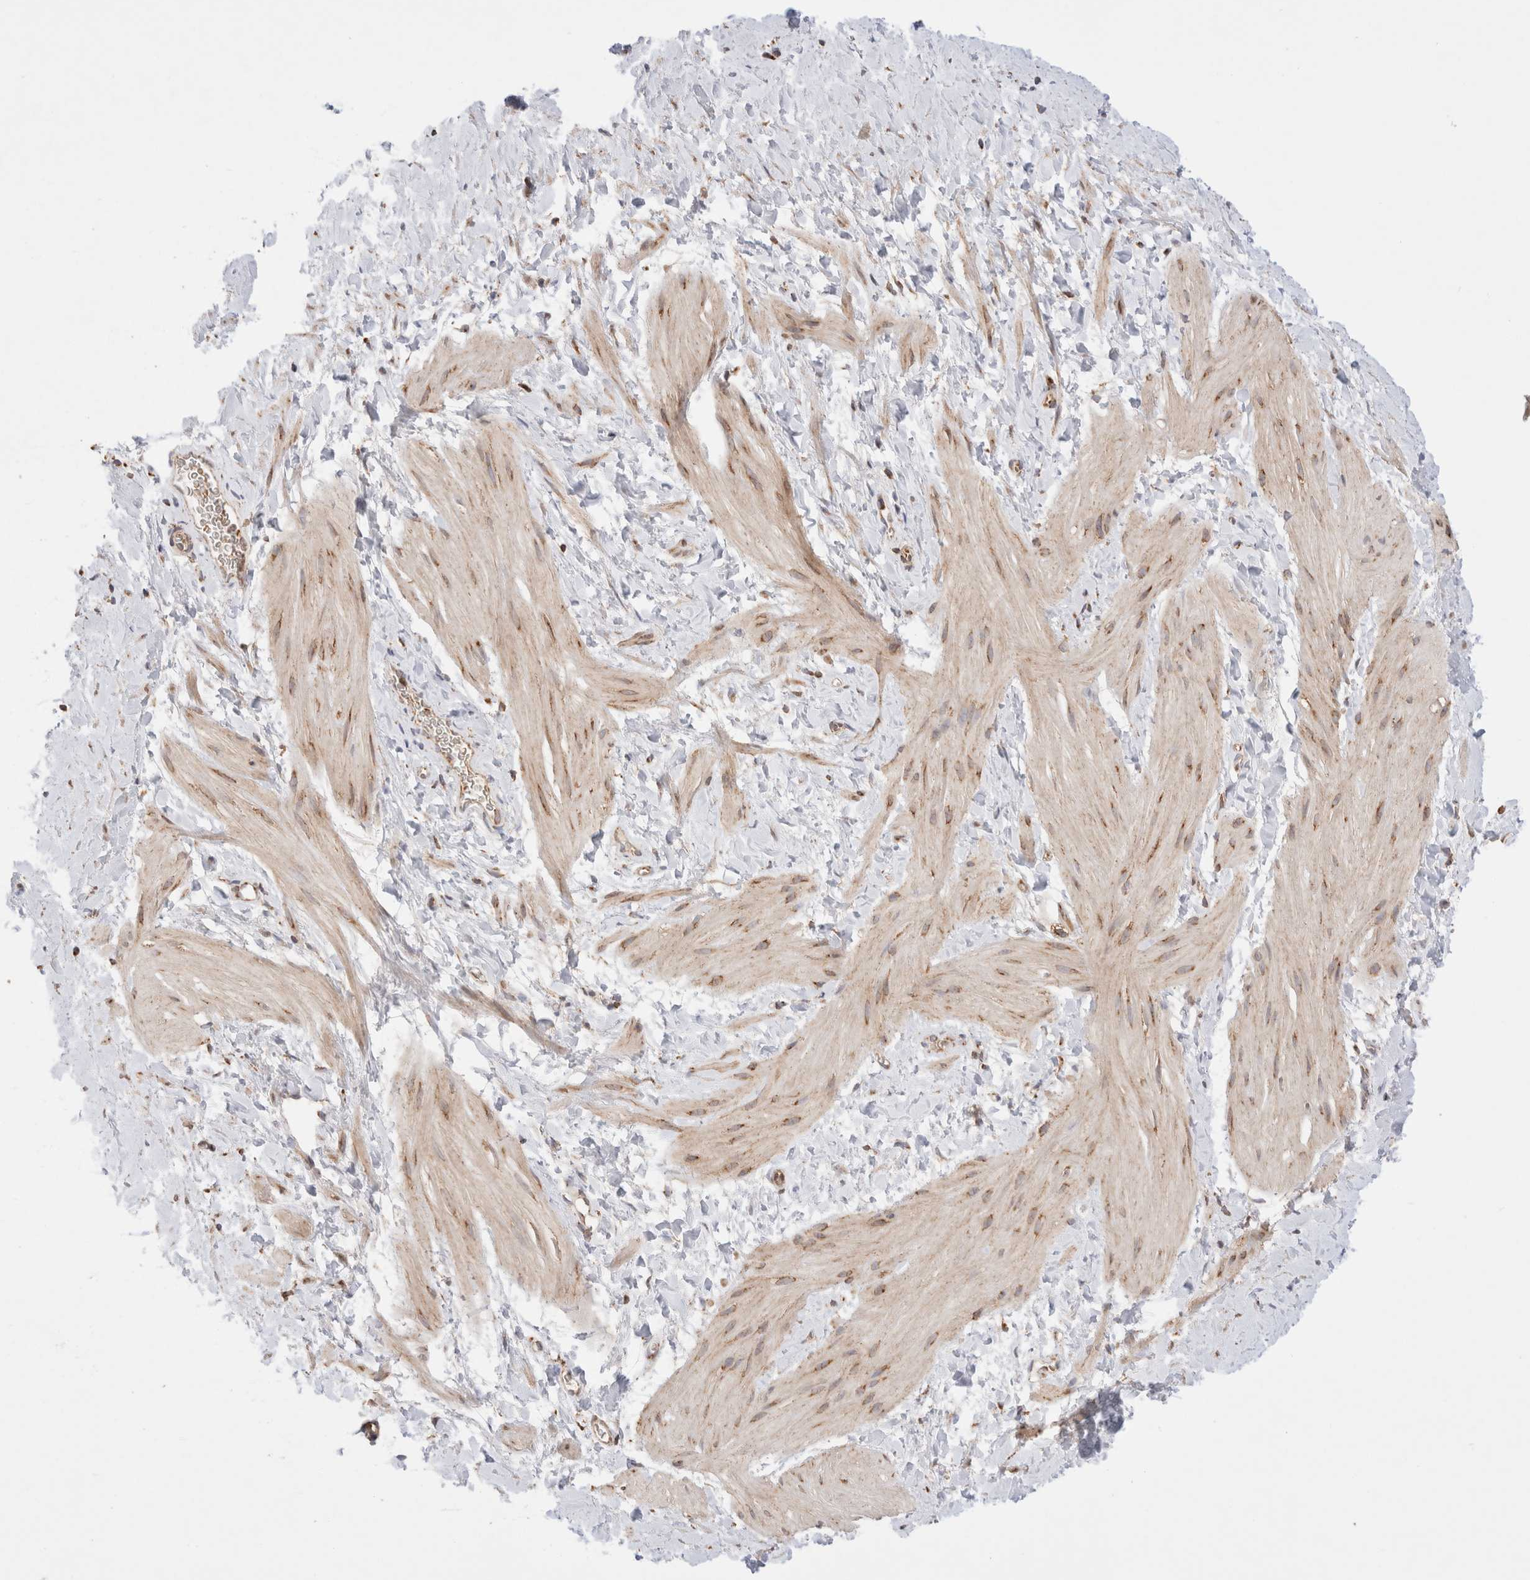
{"staining": {"intensity": "weak", "quantity": "<25%", "location": "cytoplasmic/membranous"}, "tissue": "smooth muscle", "cell_type": "Smooth muscle cells", "image_type": "normal", "snomed": [{"axis": "morphology", "description": "Normal tissue, NOS"}, {"axis": "topography", "description": "Smooth muscle"}], "caption": "This is an immunohistochemistry micrograph of unremarkable human smooth muscle. There is no staining in smooth muscle cells.", "gene": "TMPPE", "patient": {"sex": "male", "age": 16}}